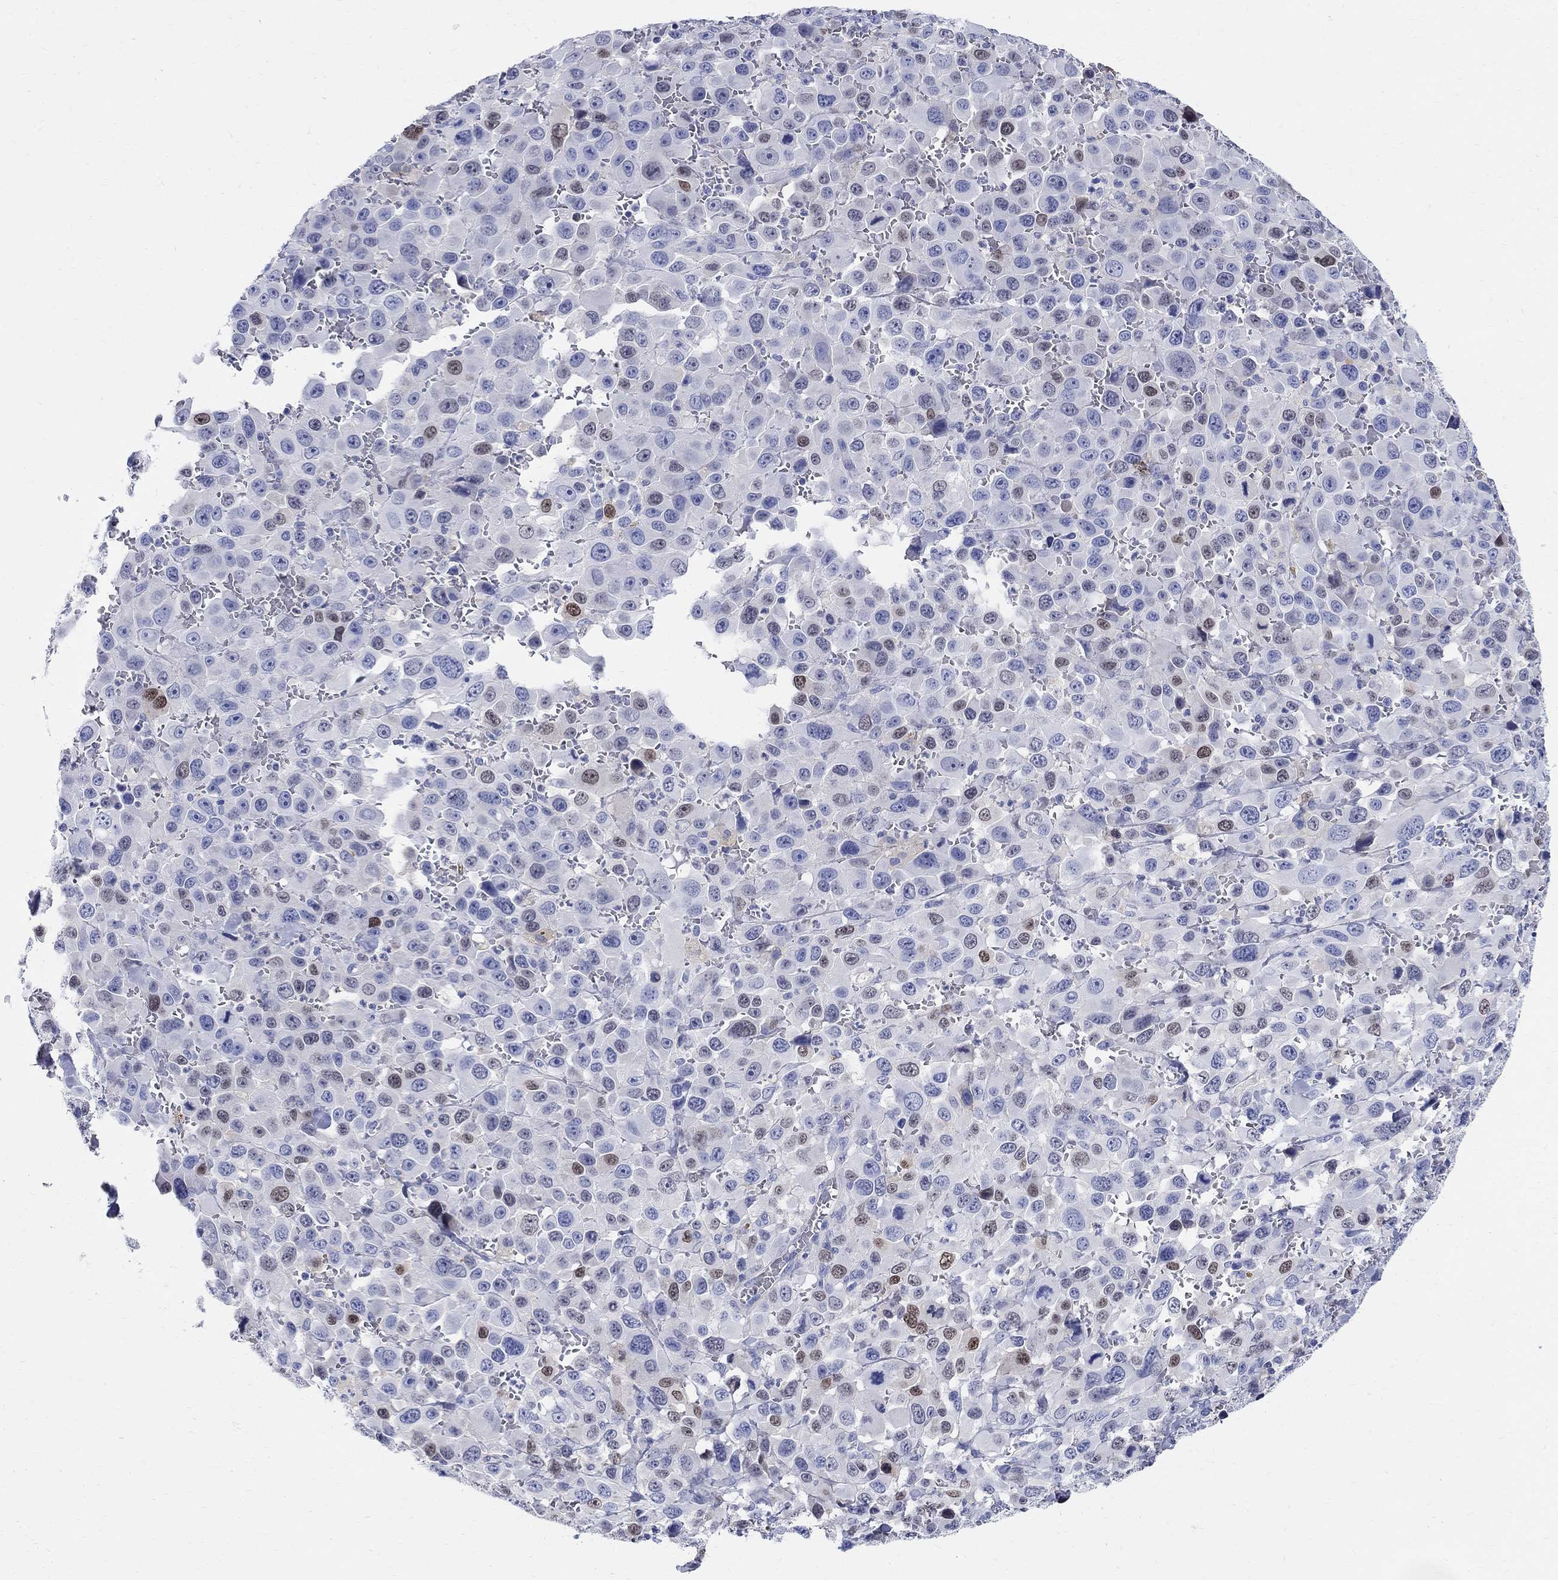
{"staining": {"intensity": "moderate", "quantity": "<25%", "location": "nuclear"}, "tissue": "melanoma", "cell_type": "Tumor cells", "image_type": "cancer", "snomed": [{"axis": "morphology", "description": "Malignant melanoma, NOS"}, {"axis": "topography", "description": "Skin"}], "caption": "Protein staining of melanoma tissue shows moderate nuclear staining in approximately <25% of tumor cells.", "gene": "SOX2", "patient": {"sex": "female", "age": 91}}